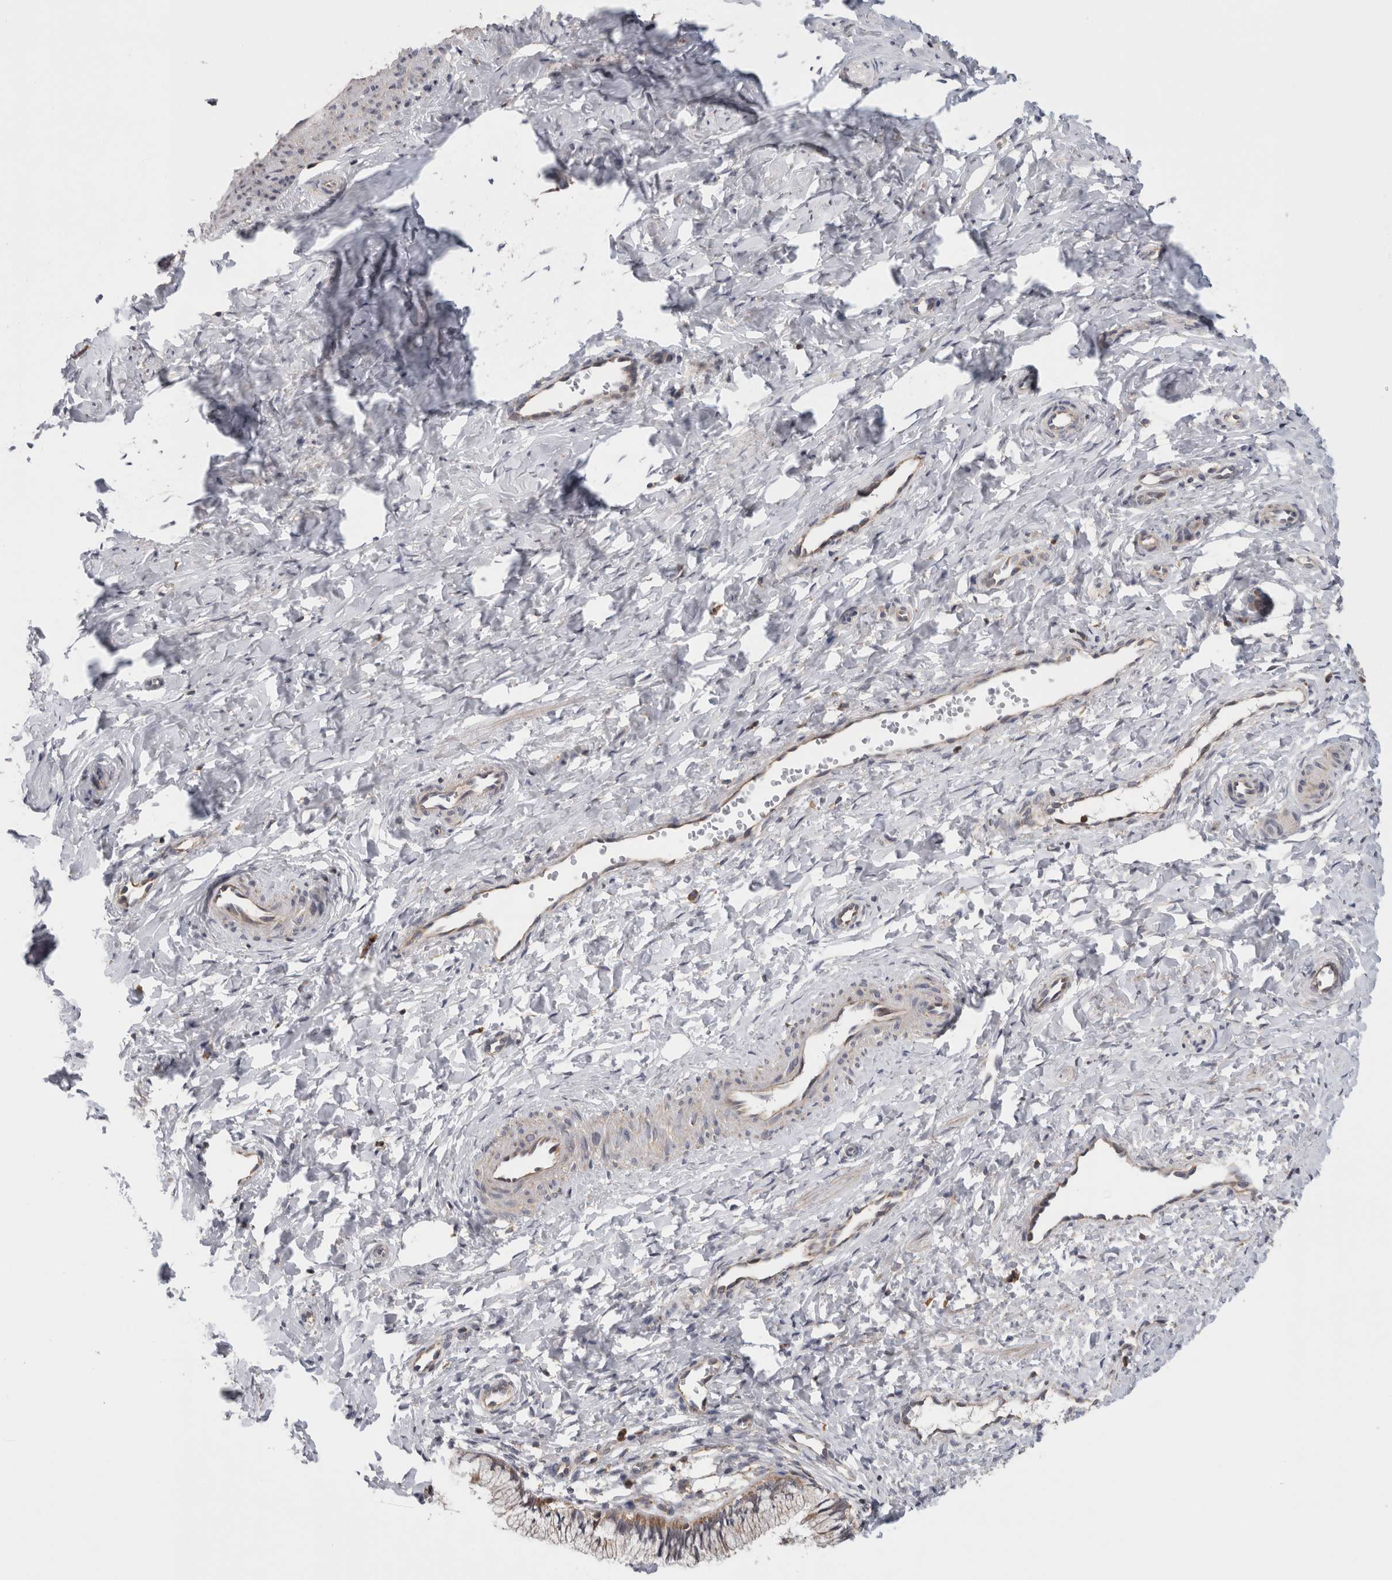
{"staining": {"intensity": "moderate", "quantity": ">75%", "location": "cytoplasmic/membranous"}, "tissue": "cervix", "cell_type": "Glandular cells", "image_type": "normal", "snomed": [{"axis": "morphology", "description": "Normal tissue, NOS"}, {"axis": "topography", "description": "Cervix"}], "caption": "Cervix stained for a protein (brown) reveals moderate cytoplasmic/membranous positive positivity in approximately >75% of glandular cells.", "gene": "GRIK2", "patient": {"sex": "female", "age": 27}}